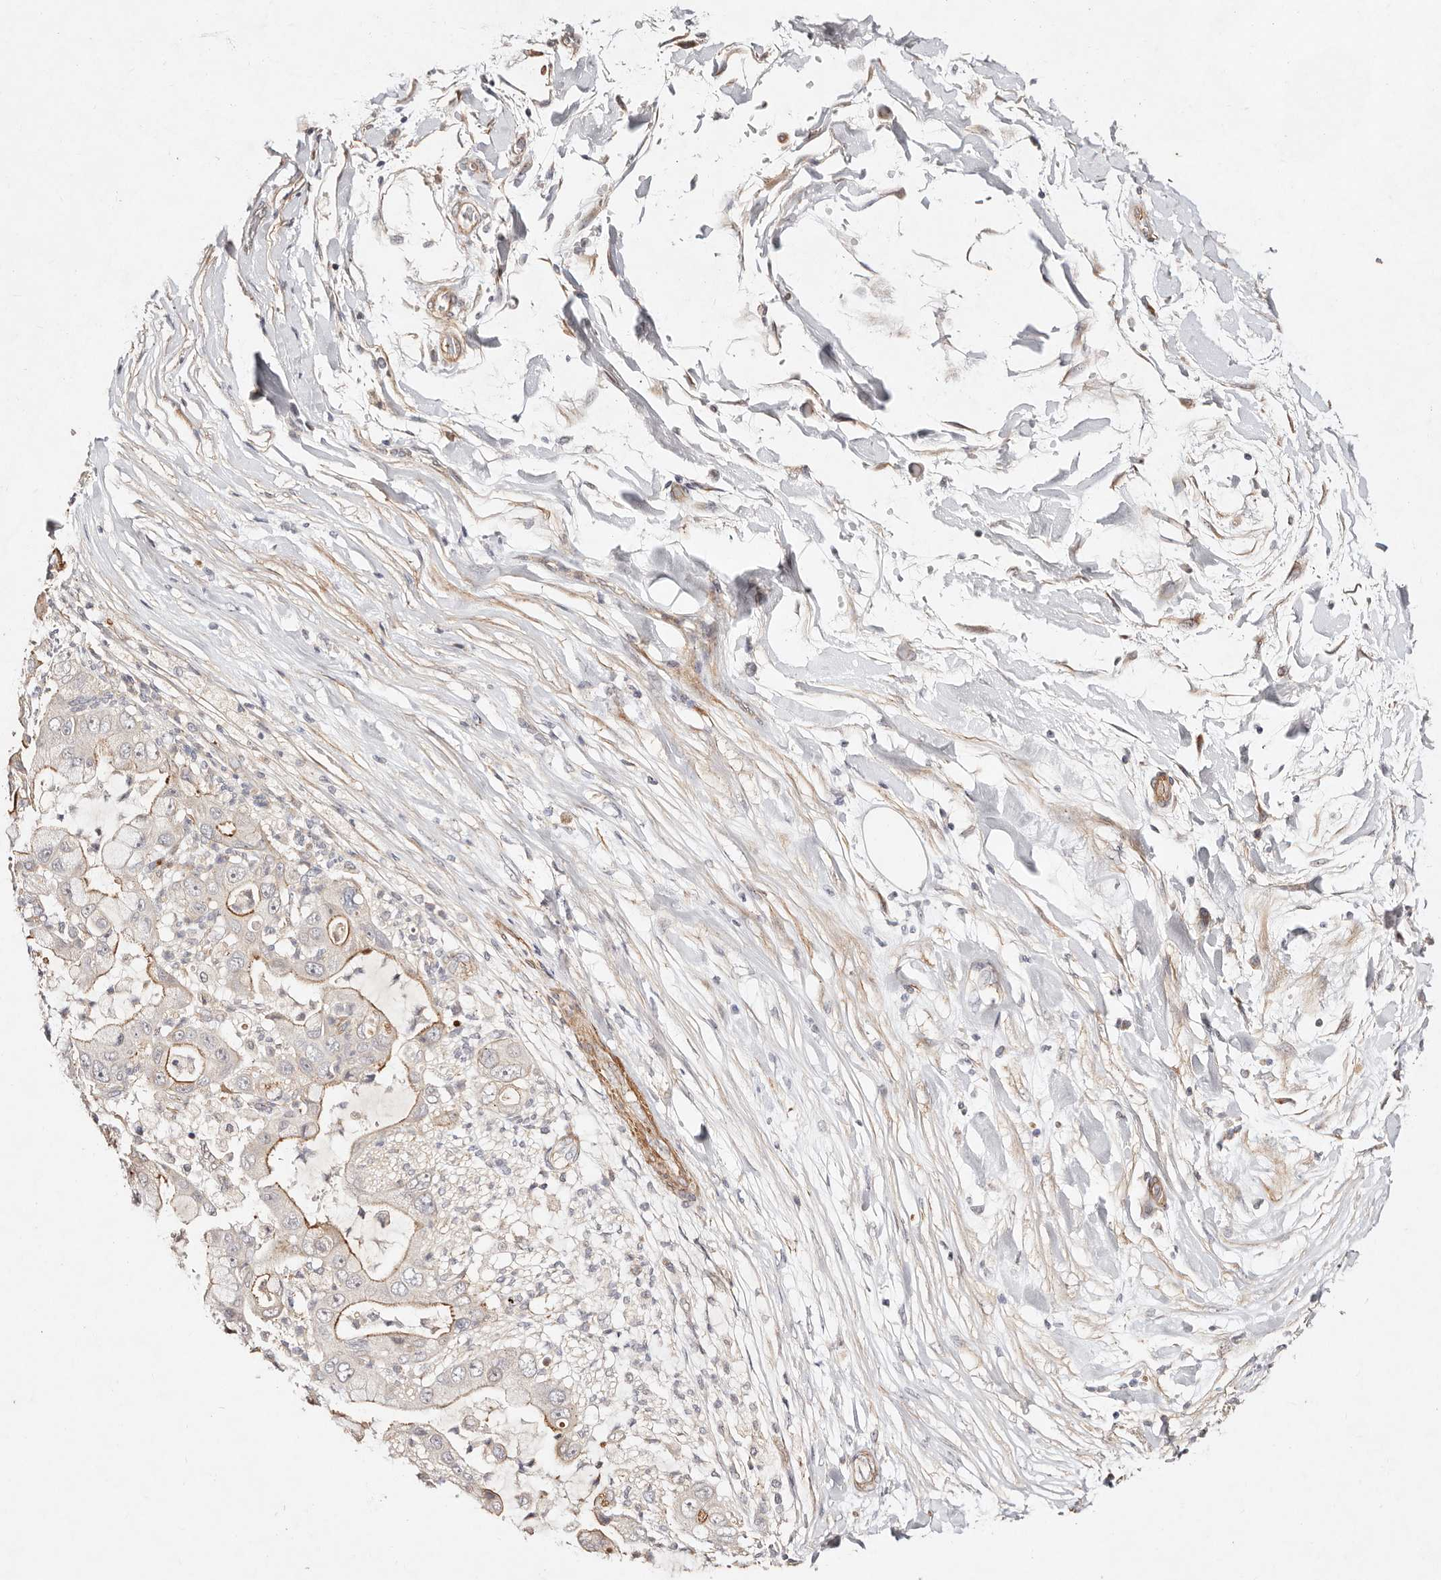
{"staining": {"intensity": "moderate", "quantity": "25%-75%", "location": "cytoplasmic/membranous"}, "tissue": "liver cancer", "cell_type": "Tumor cells", "image_type": "cancer", "snomed": [{"axis": "morphology", "description": "Cholangiocarcinoma"}, {"axis": "topography", "description": "Liver"}], "caption": "Immunohistochemistry image of human liver cholangiocarcinoma stained for a protein (brown), which reveals medium levels of moderate cytoplasmic/membranous staining in approximately 25%-75% of tumor cells.", "gene": "MTMR11", "patient": {"sex": "female", "age": 54}}